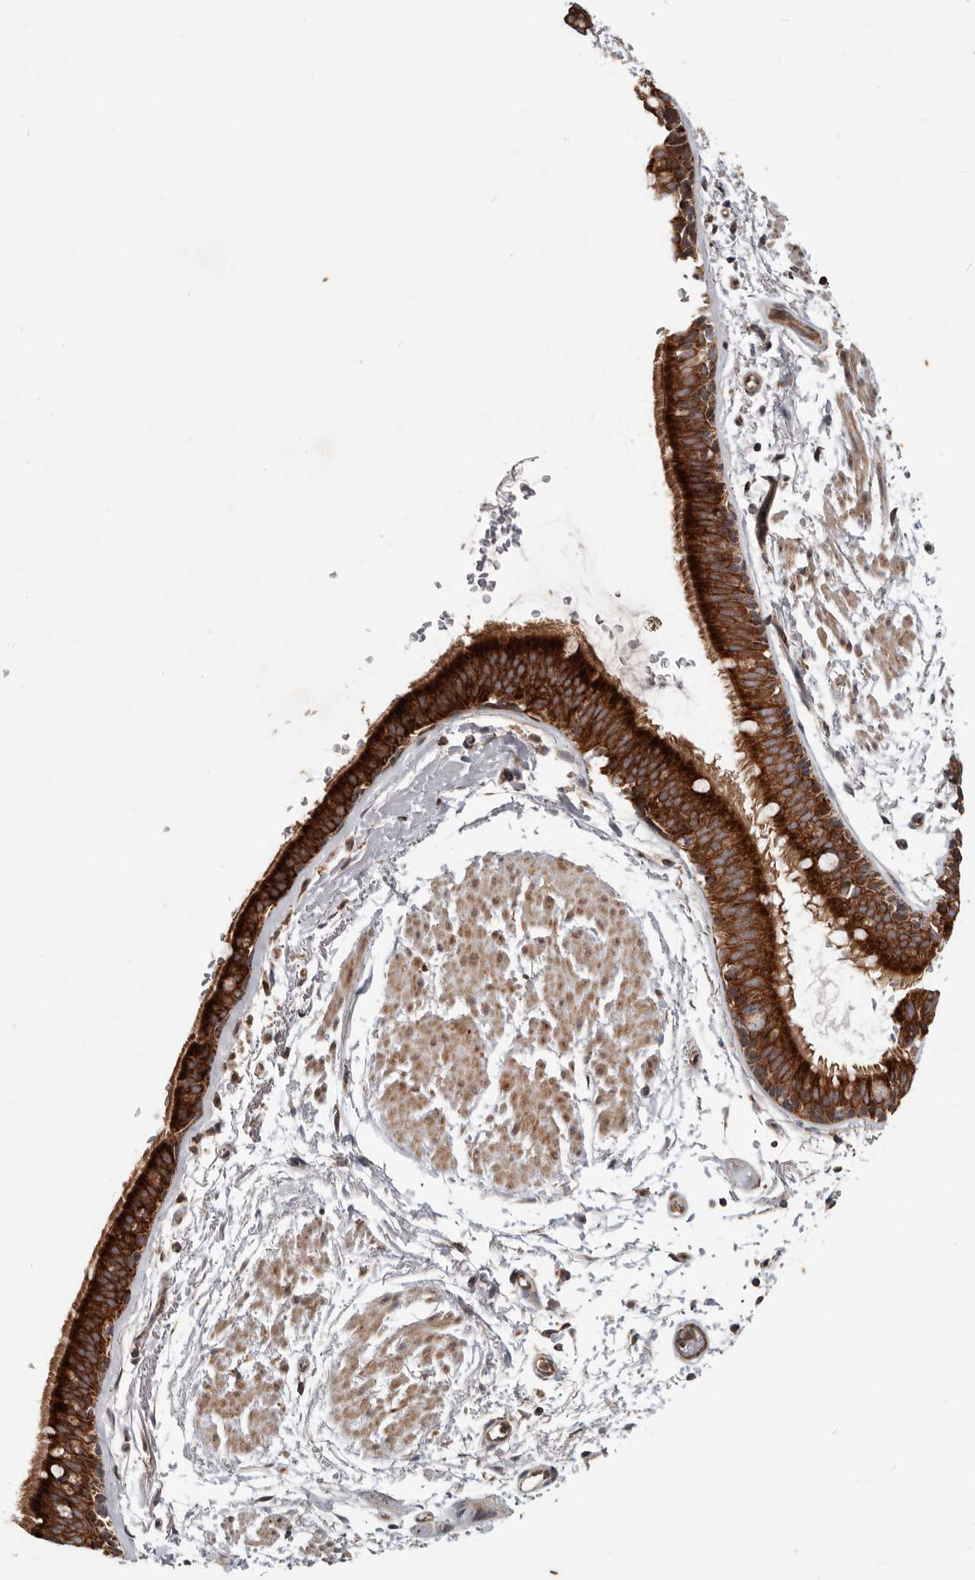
{"staining": {"intensity": "strong", "quantity": ">75%", "location": "cytoplasmic/membranous"}, "tissue": "bronchus", "cell_type": "Respiratory epithelial cells", "image_type": "normal", "snomed": [{"axis": "morphology", "description": "Normal tissue, NOS"}, {"axis": "topography", "description": "Lymph node"}, {"axis": "topography", "description": "Bronchus"}], "caption": "Strong cytoplasmic/membranous positivity for a protein is present in about >75% of respiratory epithelial cells of unremarkable bronchus using immunohistochemistry (IHC).", "gene": "MRPS10", "patient": {"sex": "female", "age": 70}}